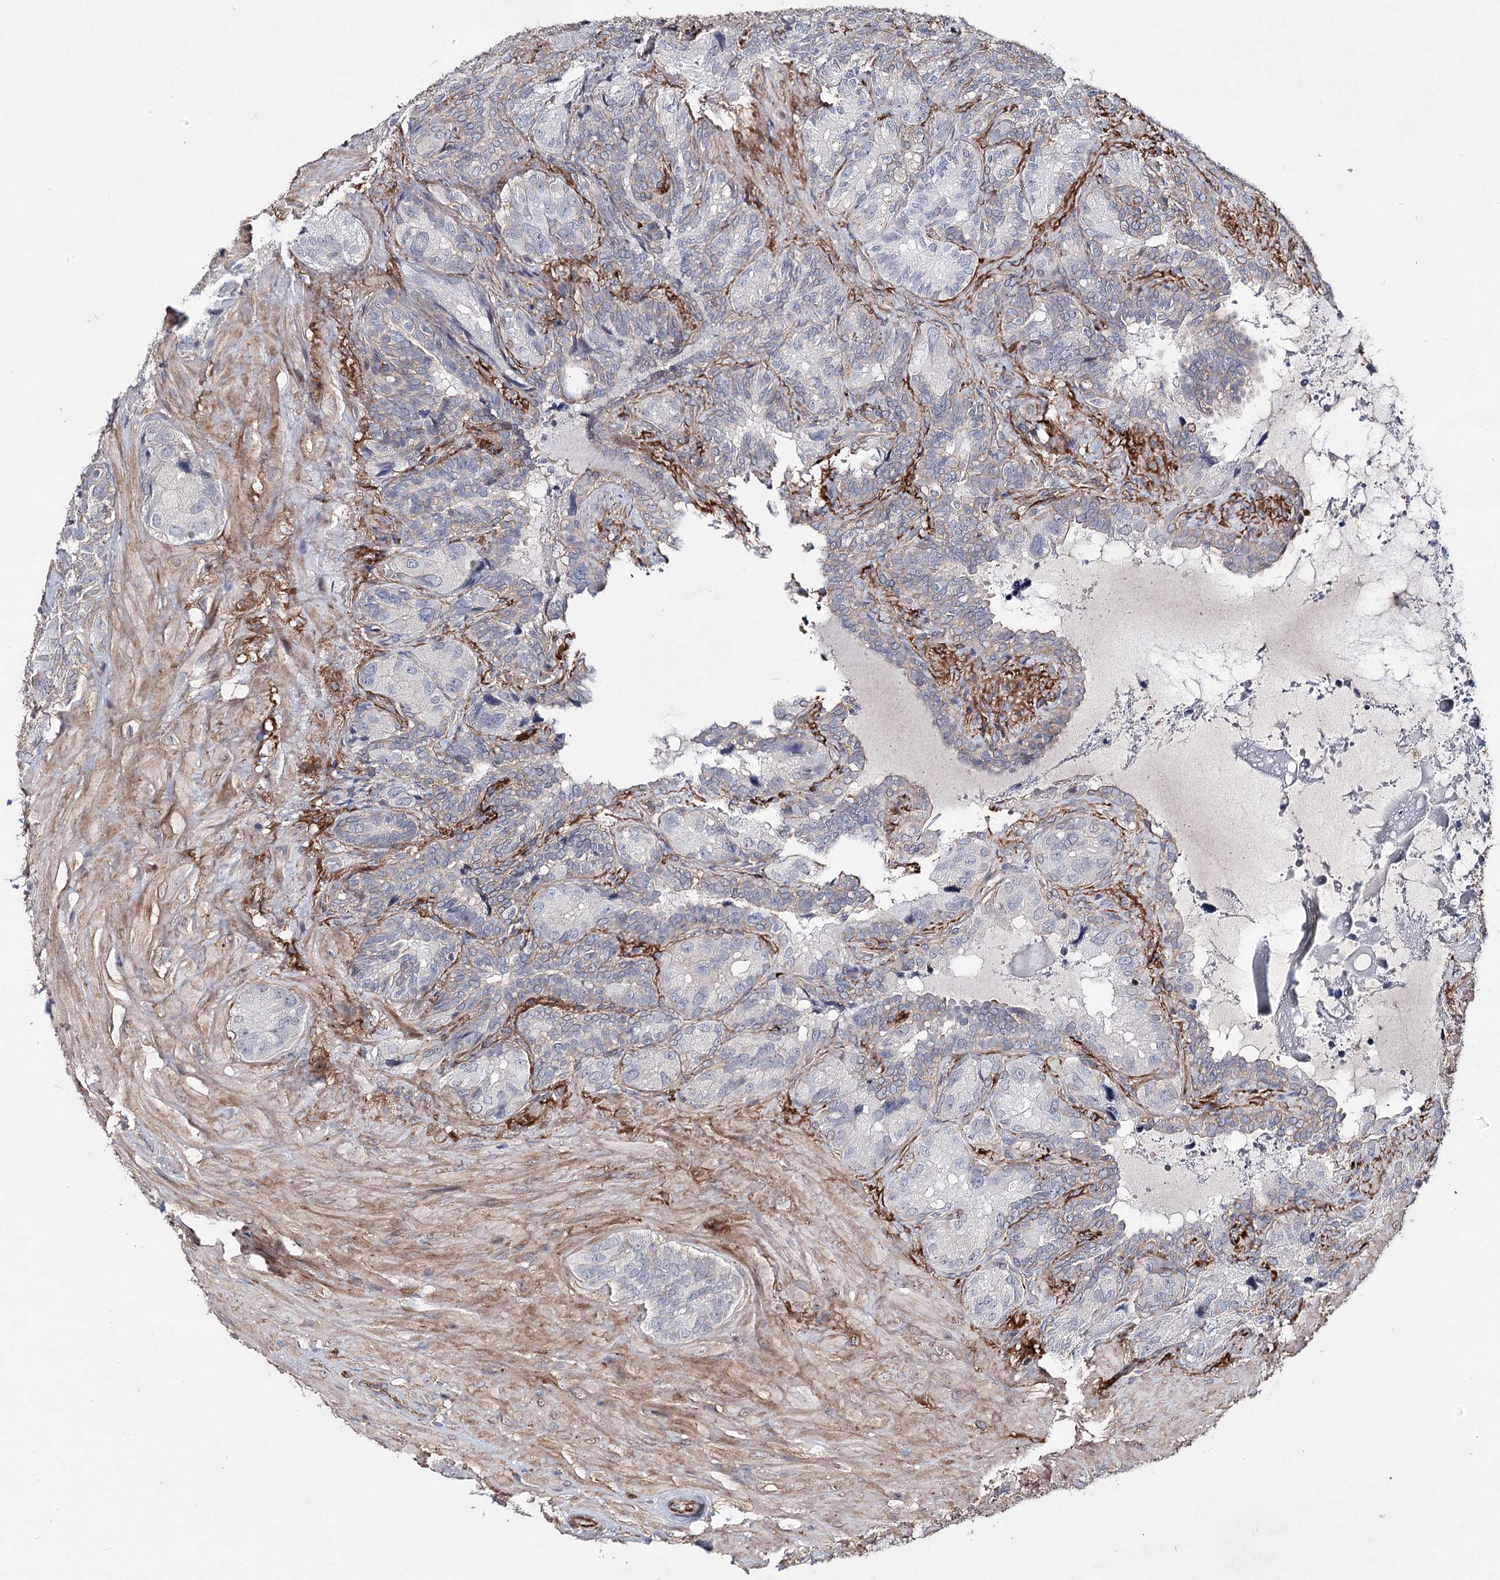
{"staining": {"intensity": "weak", "quantity": "<25%", "location": "cytoplasmic/membranous"}, "tissue": "seminal vesicle", "cell_type": "Glandular cells", "image_type": "normal", "snomed": [{"axis": "morphology", "description": "Normal tissue, NOS"}, {"axis": "topography", "description": "Seminal veicle"}, {"axis": "topography", "description": "Peripheral nerve tissue"}], "caption": "Immunohistochemistry histopathology image of normal seminal vesicle stained for a protein (brown), which displays no staining in glandular cells.", "gene": "TMEM218", "patient": {"sex": "male", "age": 67}}